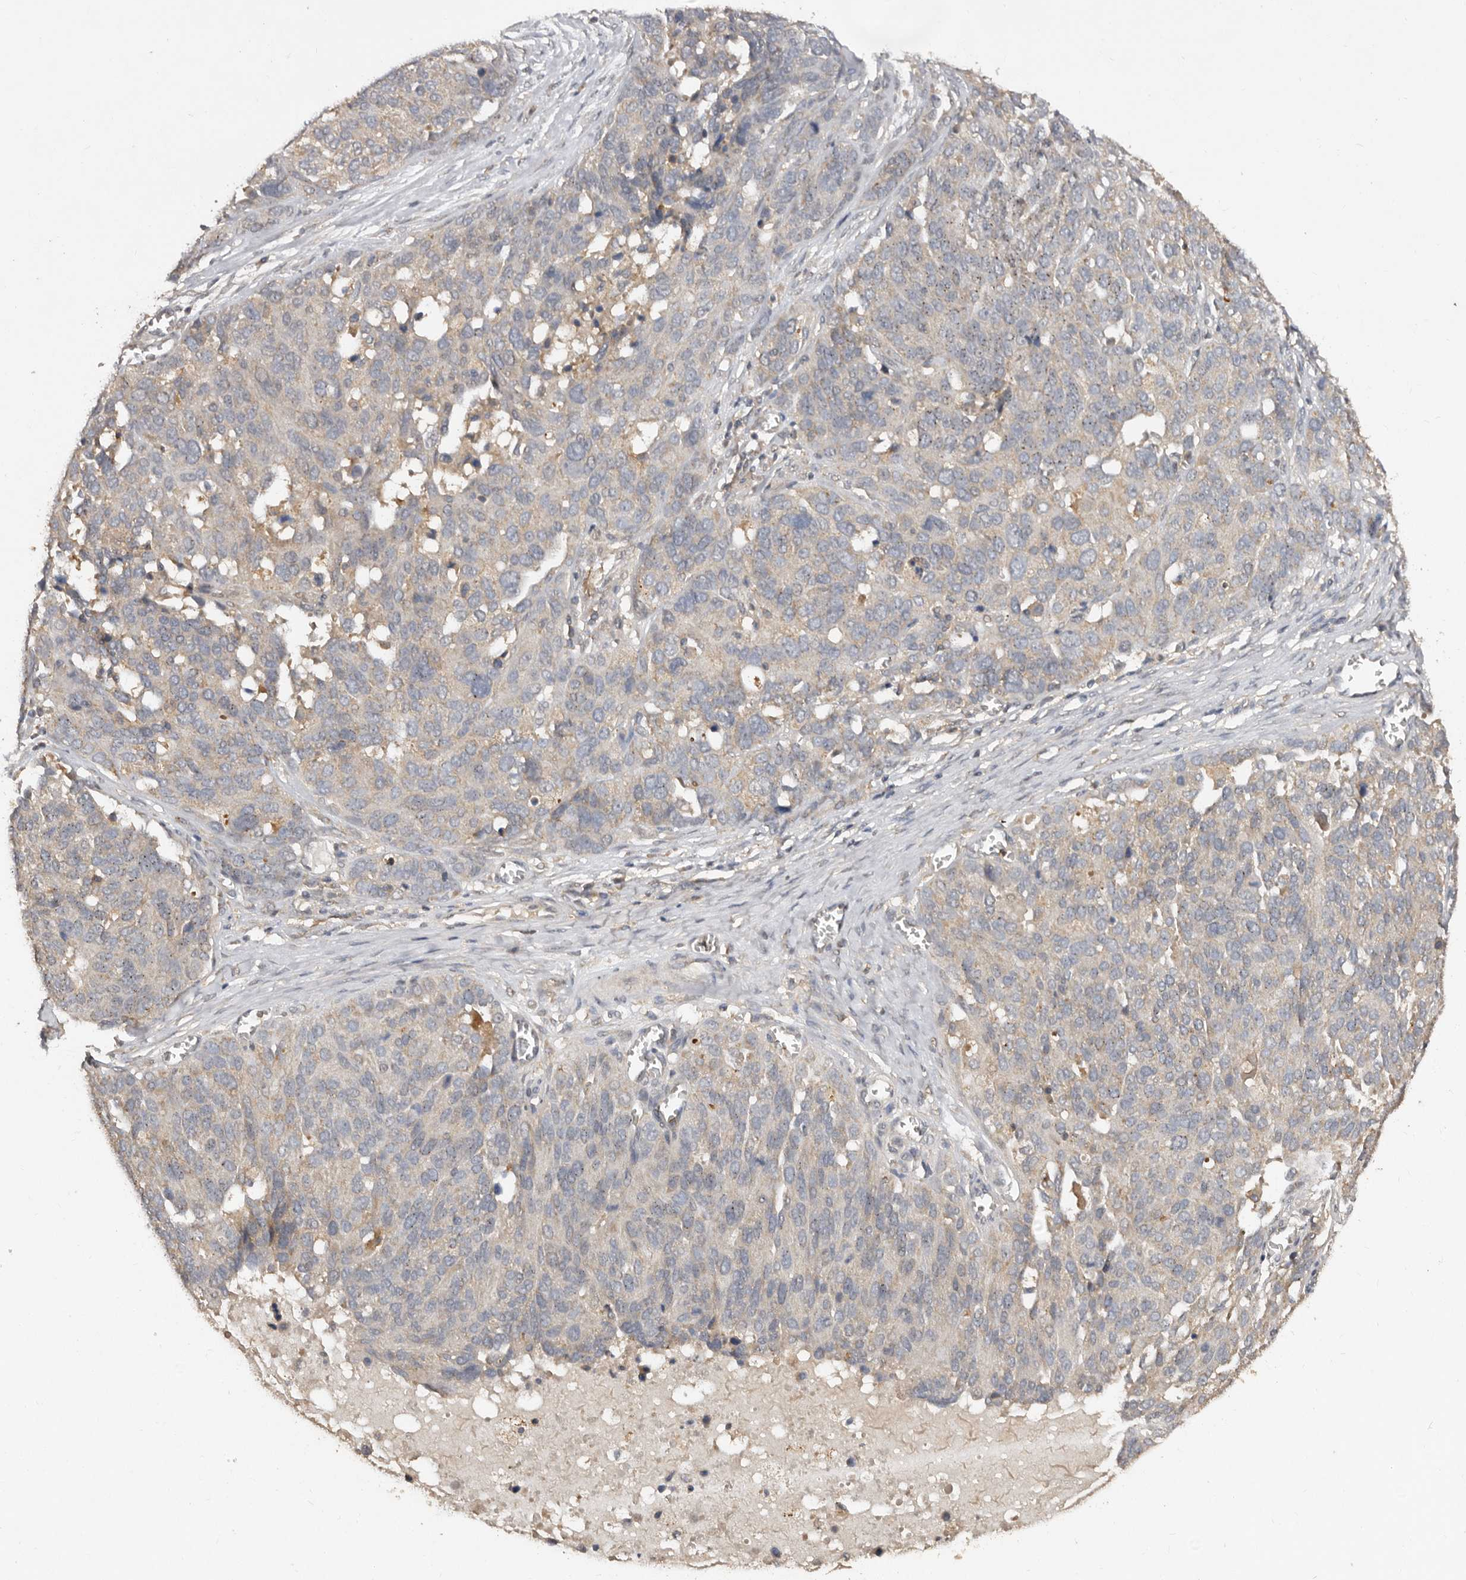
{"staining": {"intensity": "weak", "quantity": "<25%", "location": "cytoplasmic/membranous"}, "tissue": "ovarian cancer", "cell_type": "Tumor cells", "image_type": "cancer", "snomed": [{"axis": "morphology", "description": "Cystadenocarcinoma, serous, NOS"}, {"axis": "topography", "description": "Ovary"}], "caption": "Micrograph shows no significant protein expression in tumor cells of ovarian serous cystadenocarcinoma.", "gene": "EDEM1", "patient": {"sex": "female", "age": 44}}